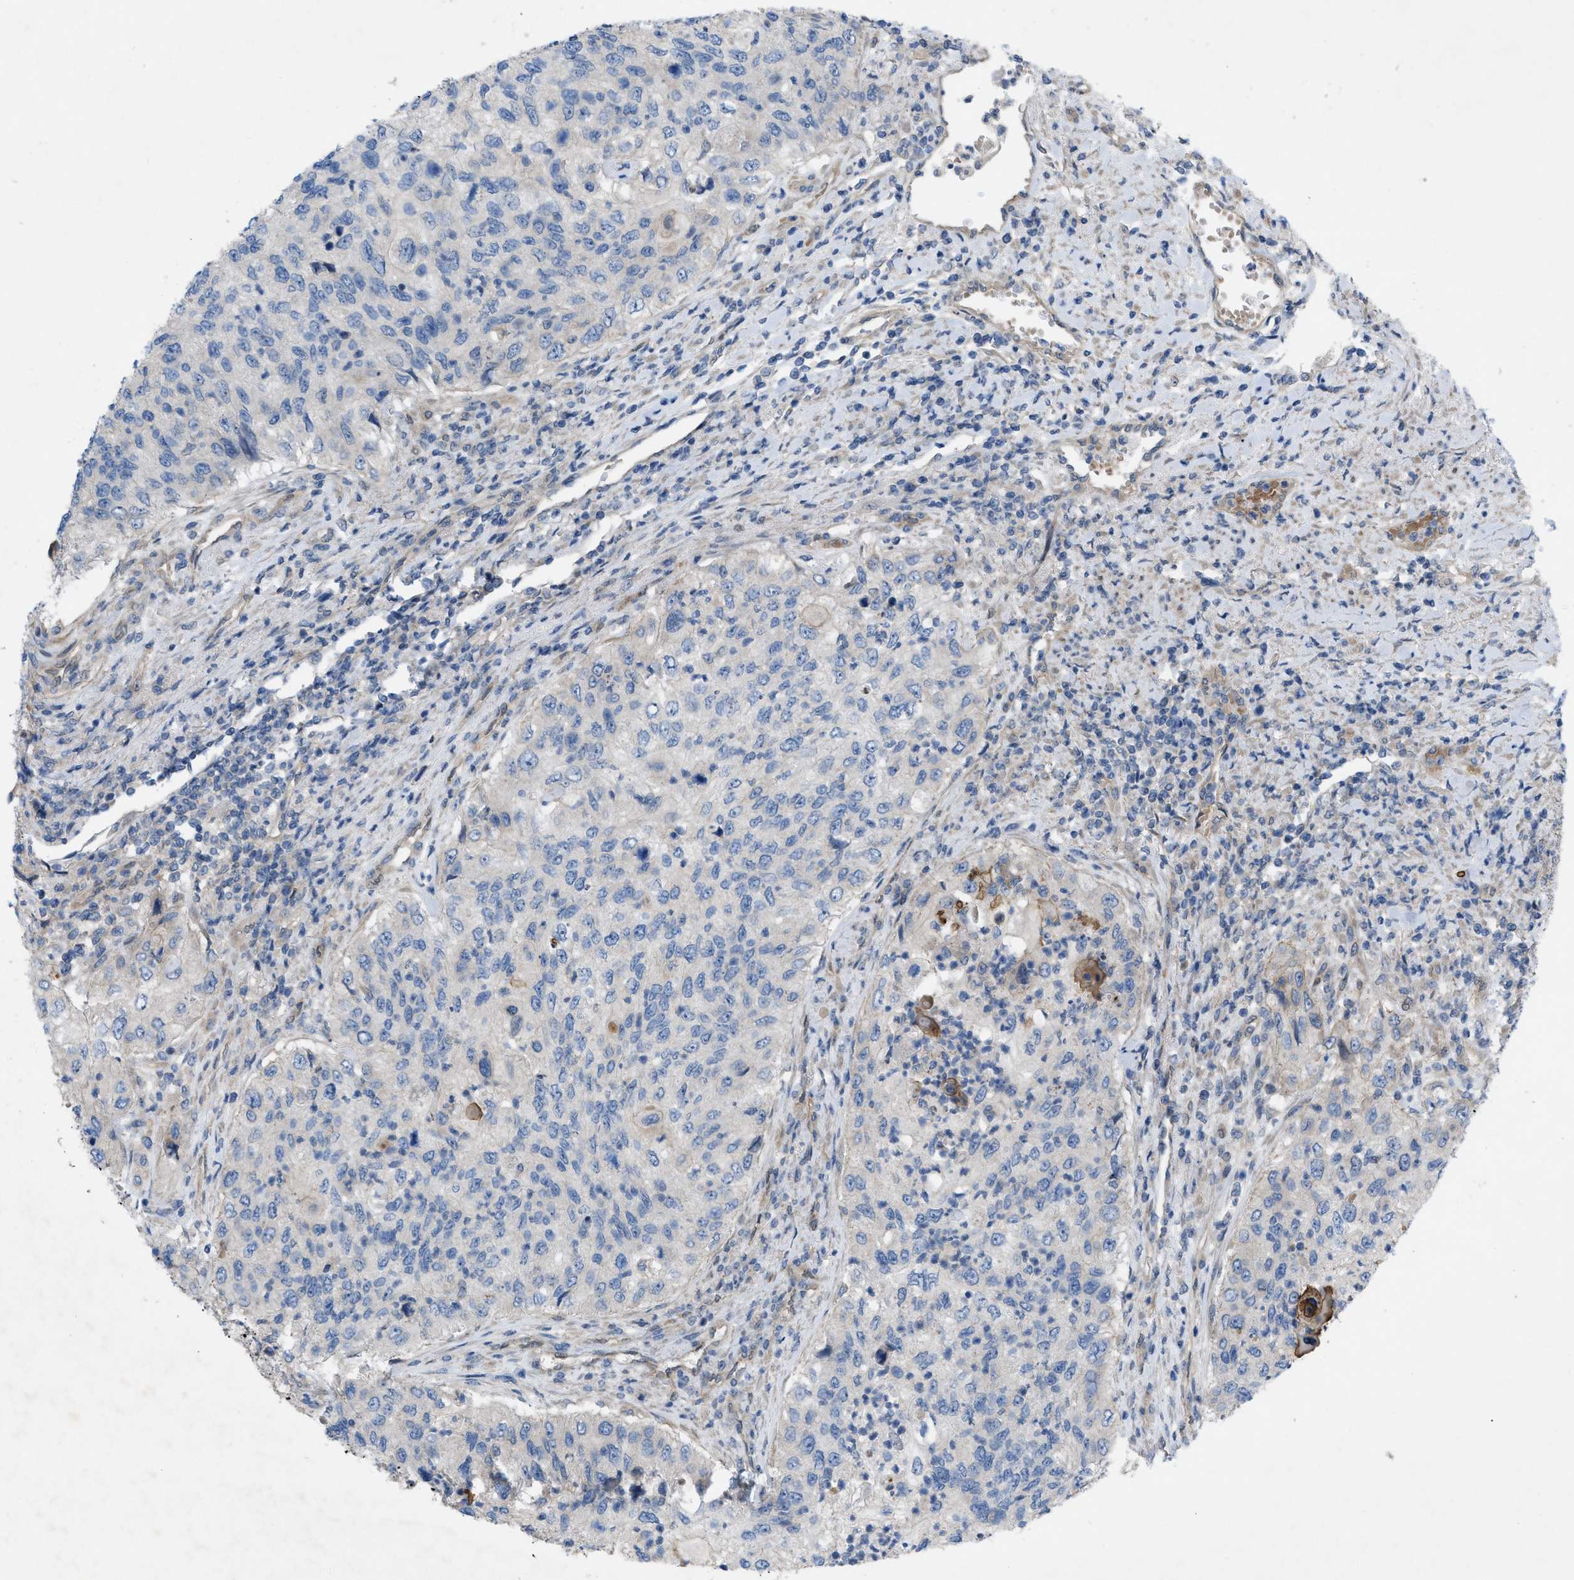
{"staining": {"intensity": "negative", "quantity": "none", "location": "none"}, "tissue": "urothelial cancer", "cell_type": "Tumor cells", "image_type": "cancer", "snomed": [{"axis": "morphology", "description": "Urothelial carcinoma, High grade"}, {"axis": "topography", "description": "Urinary bladder"}], "caption": "Urothelial carcinoma (high-grade) was stained to show a protein in brown. There is no significant expression in tumor cells.", "gene": "NDEL1", "patient": {"sex": "female", "age": 60}}